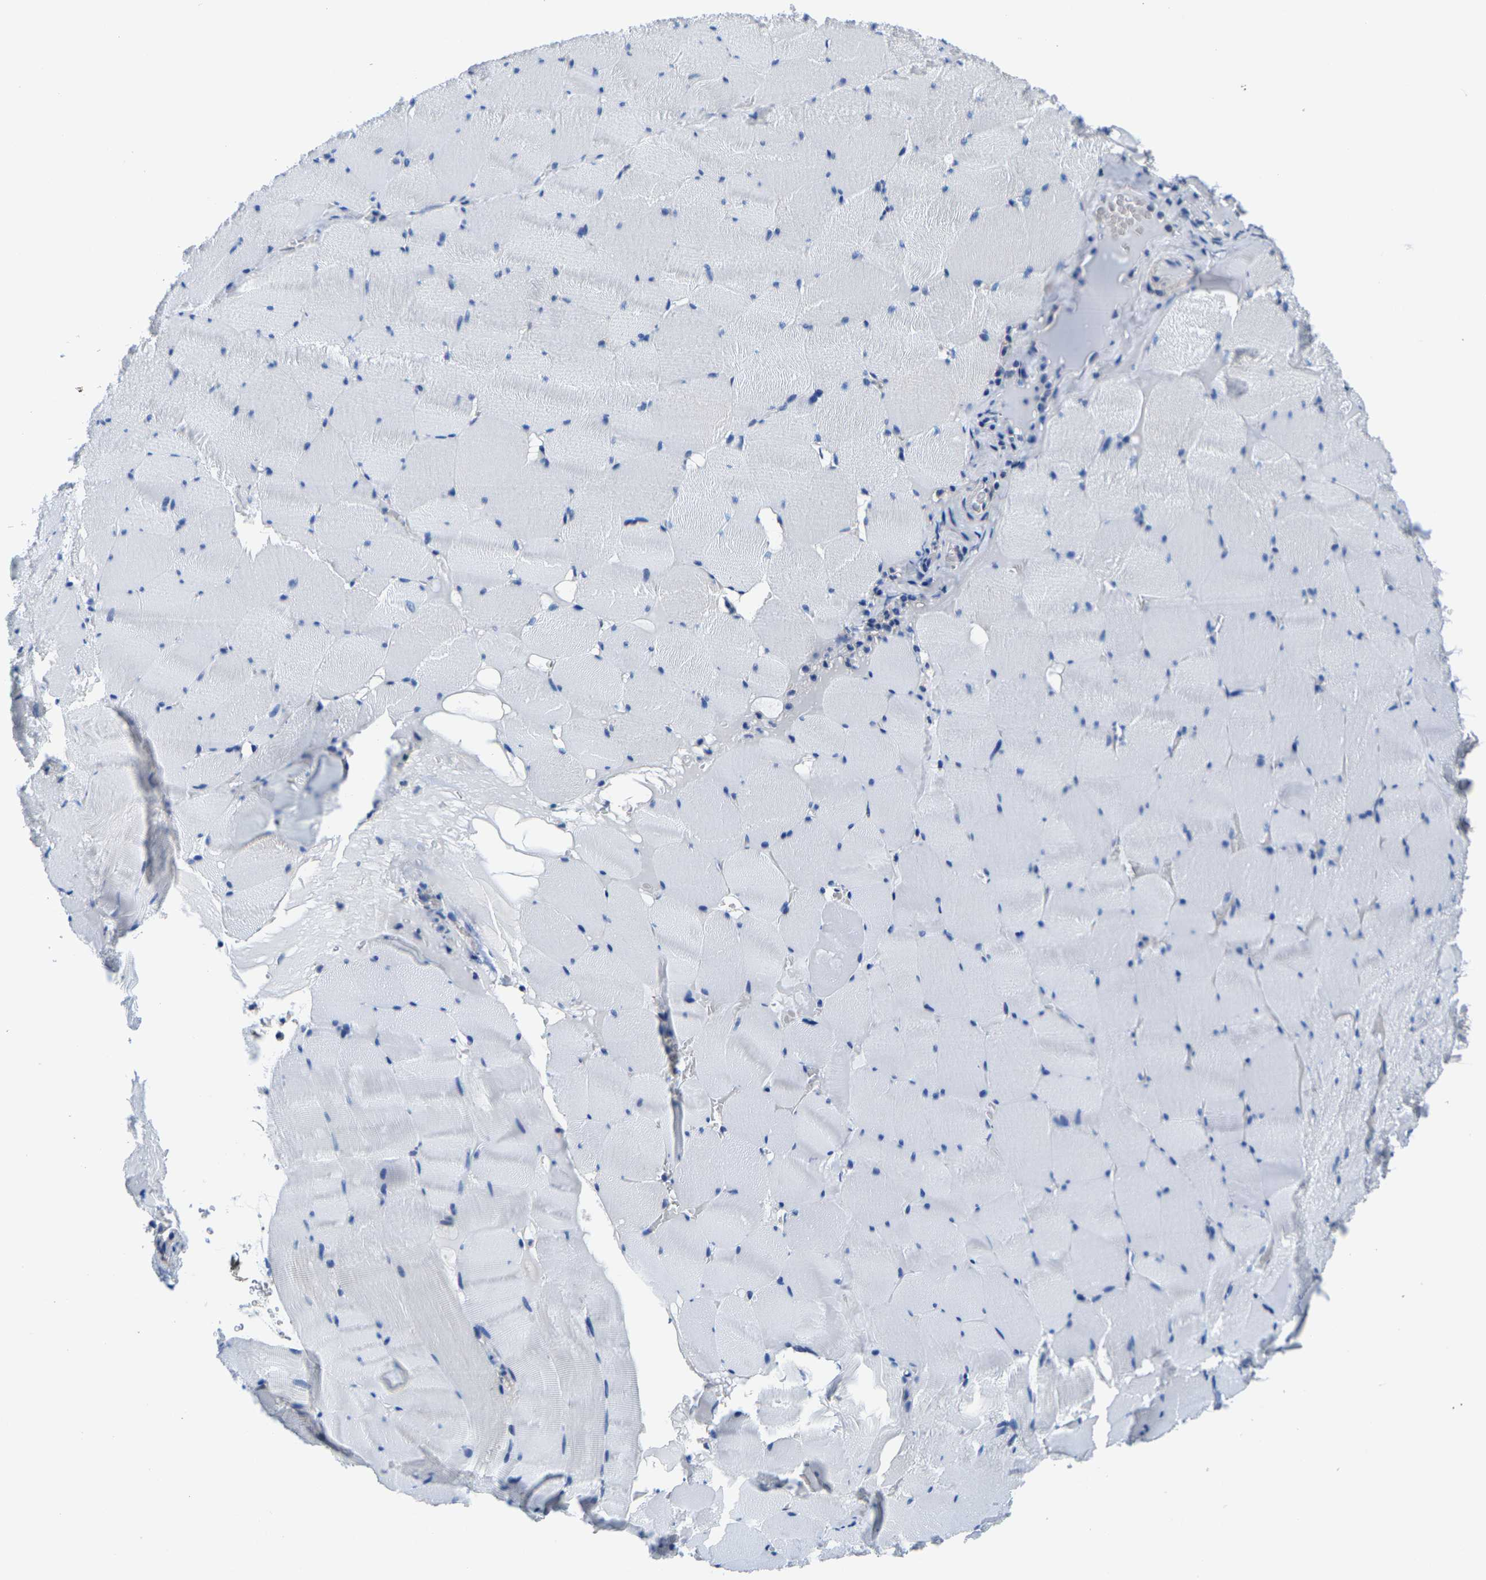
{"staining": {"intensity": "negative", "quantity": "none", "location": "none"}, "tissue": "skeletal muscle", "cell_type": "Myocytes", "image_type": "normal", "snomed": [{"axis": "morphology", "description": "Normal tissue, NOS"}, {"axis": "topography", "description": "Skeletal muscle"}], "caption": "Histopathology image shows no significant protein positivity in myocytes of unremarkable skeletal muscle. (Stains: DAB (3,3'-diaminobenzidine) IHC with hematoxylin counter stain, Microscopy: brightfield microscopy at high magnification).", "gene": "SSH3", "patient": {"sex": "male", "age": 62}}